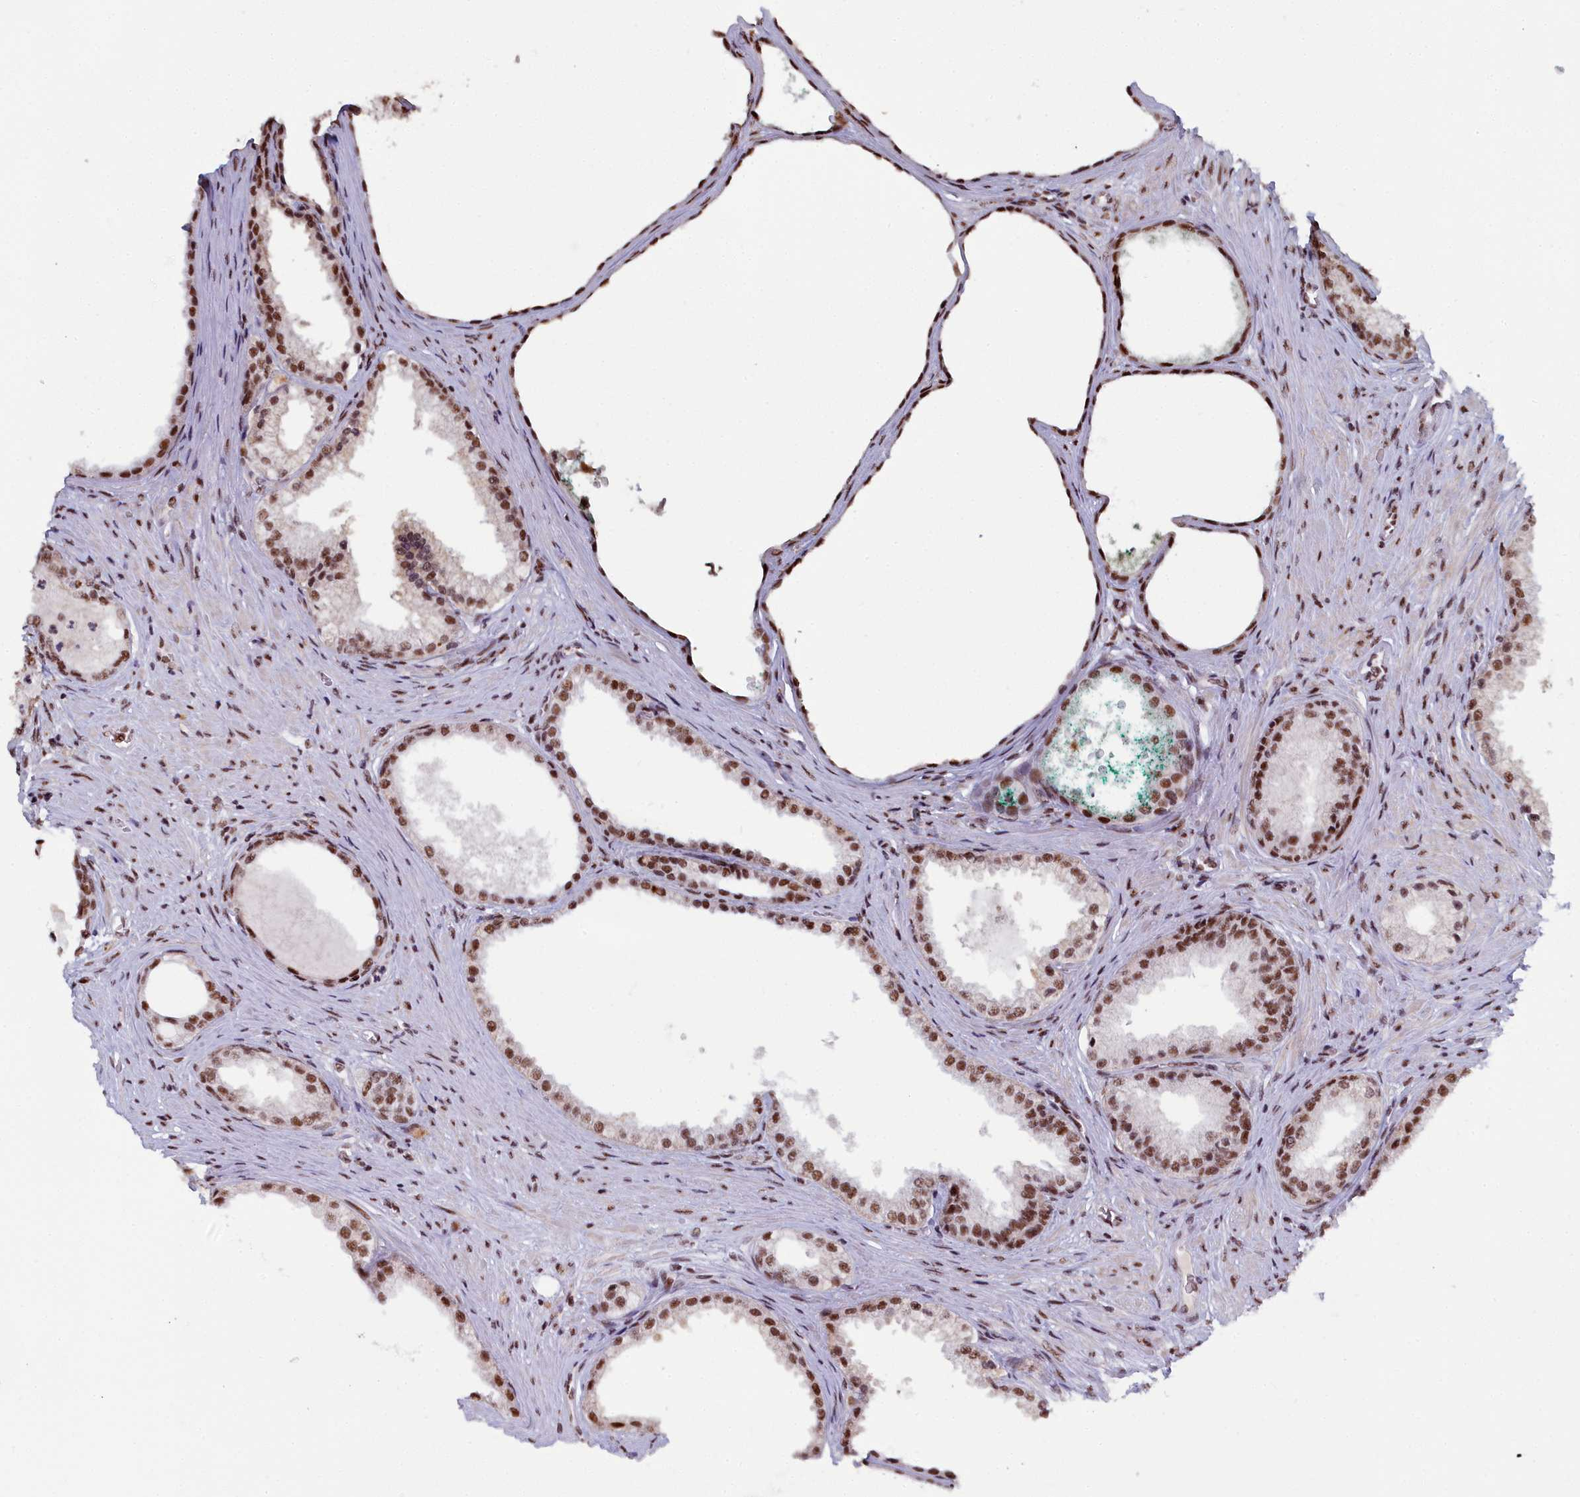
{"staining": {"intensity": "strong", "quantity": ">75%", "location": "nuclear"}, "tissue": "prostate cancer", "cell_type": "Tumor cells", "image_type": "cancer", "snomed": [{"axis": "morphology", "description": "Adenocarcinoma, Low grade"}, {"axis": "topography", "description": "Prostate"}], "caption": "High-magnification brightfield microscopy of adenocarcinoma (low-grade) (prostate) stained with DAB (3,3'-diaminobenzidine) (brown) and counterstained with hematoxylin (blue). tumor cells exhibit strong nuclear positivity is identified in about>75% of cells.", "gene": "SF3B3", "patient": {"sex": "male", "age": 71}}